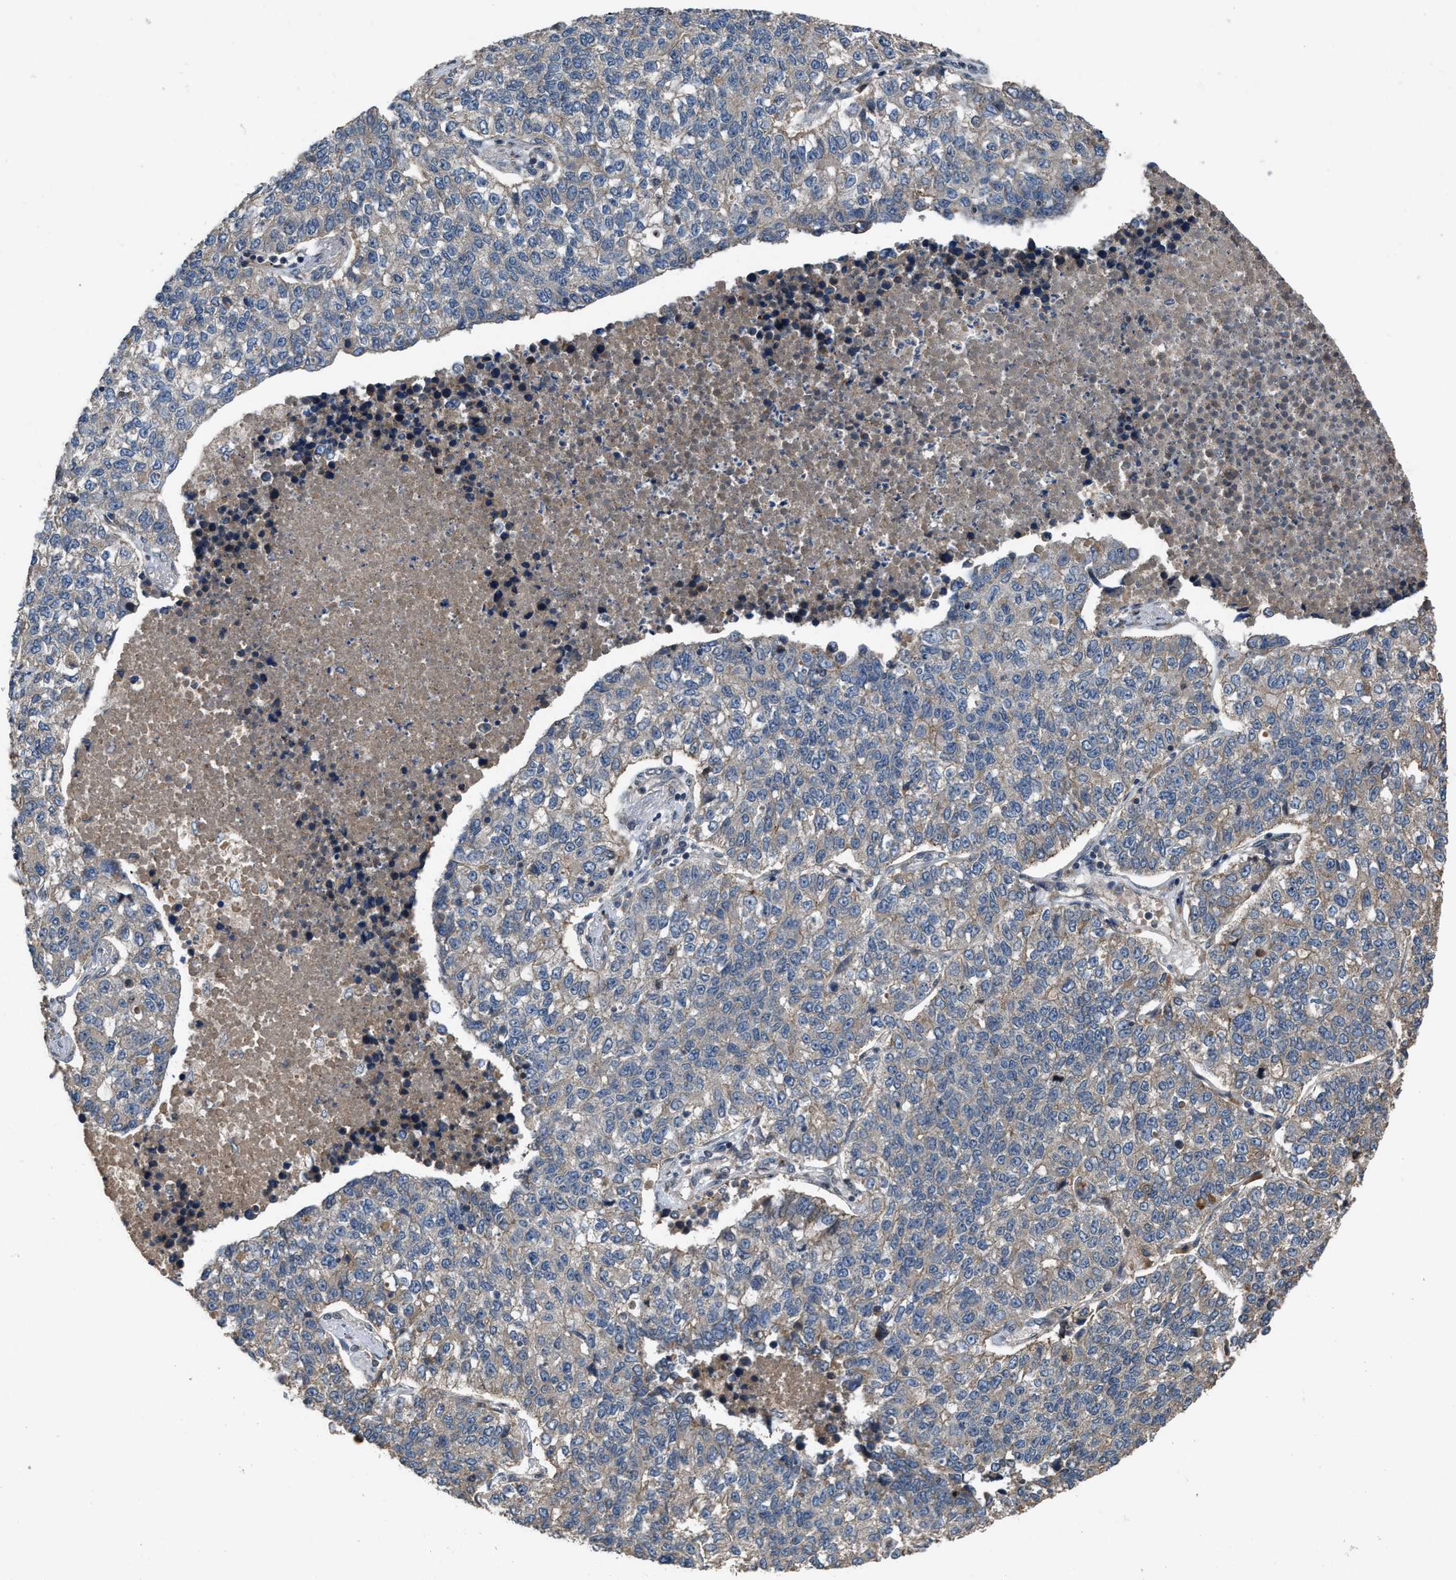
{"staining": {"intensity": "negative", "quantity": "none", "location": "none"}, "tissue": "lung cancer", "cell_type": "Tumor cells", "image_type": "cancer", "snomed": [{"axis": "morphology", "description": "Adenocarcinoma, NOS"}, {"axis": "topography", "description": "Lung"}], "caption": "Lung adenocarcinoma stained for a protein using immunohistochemistry (IHC) exhibits no expression tumor cells.", "gene": "UTRN", "patient": {"sex": "male", "age": 49}}